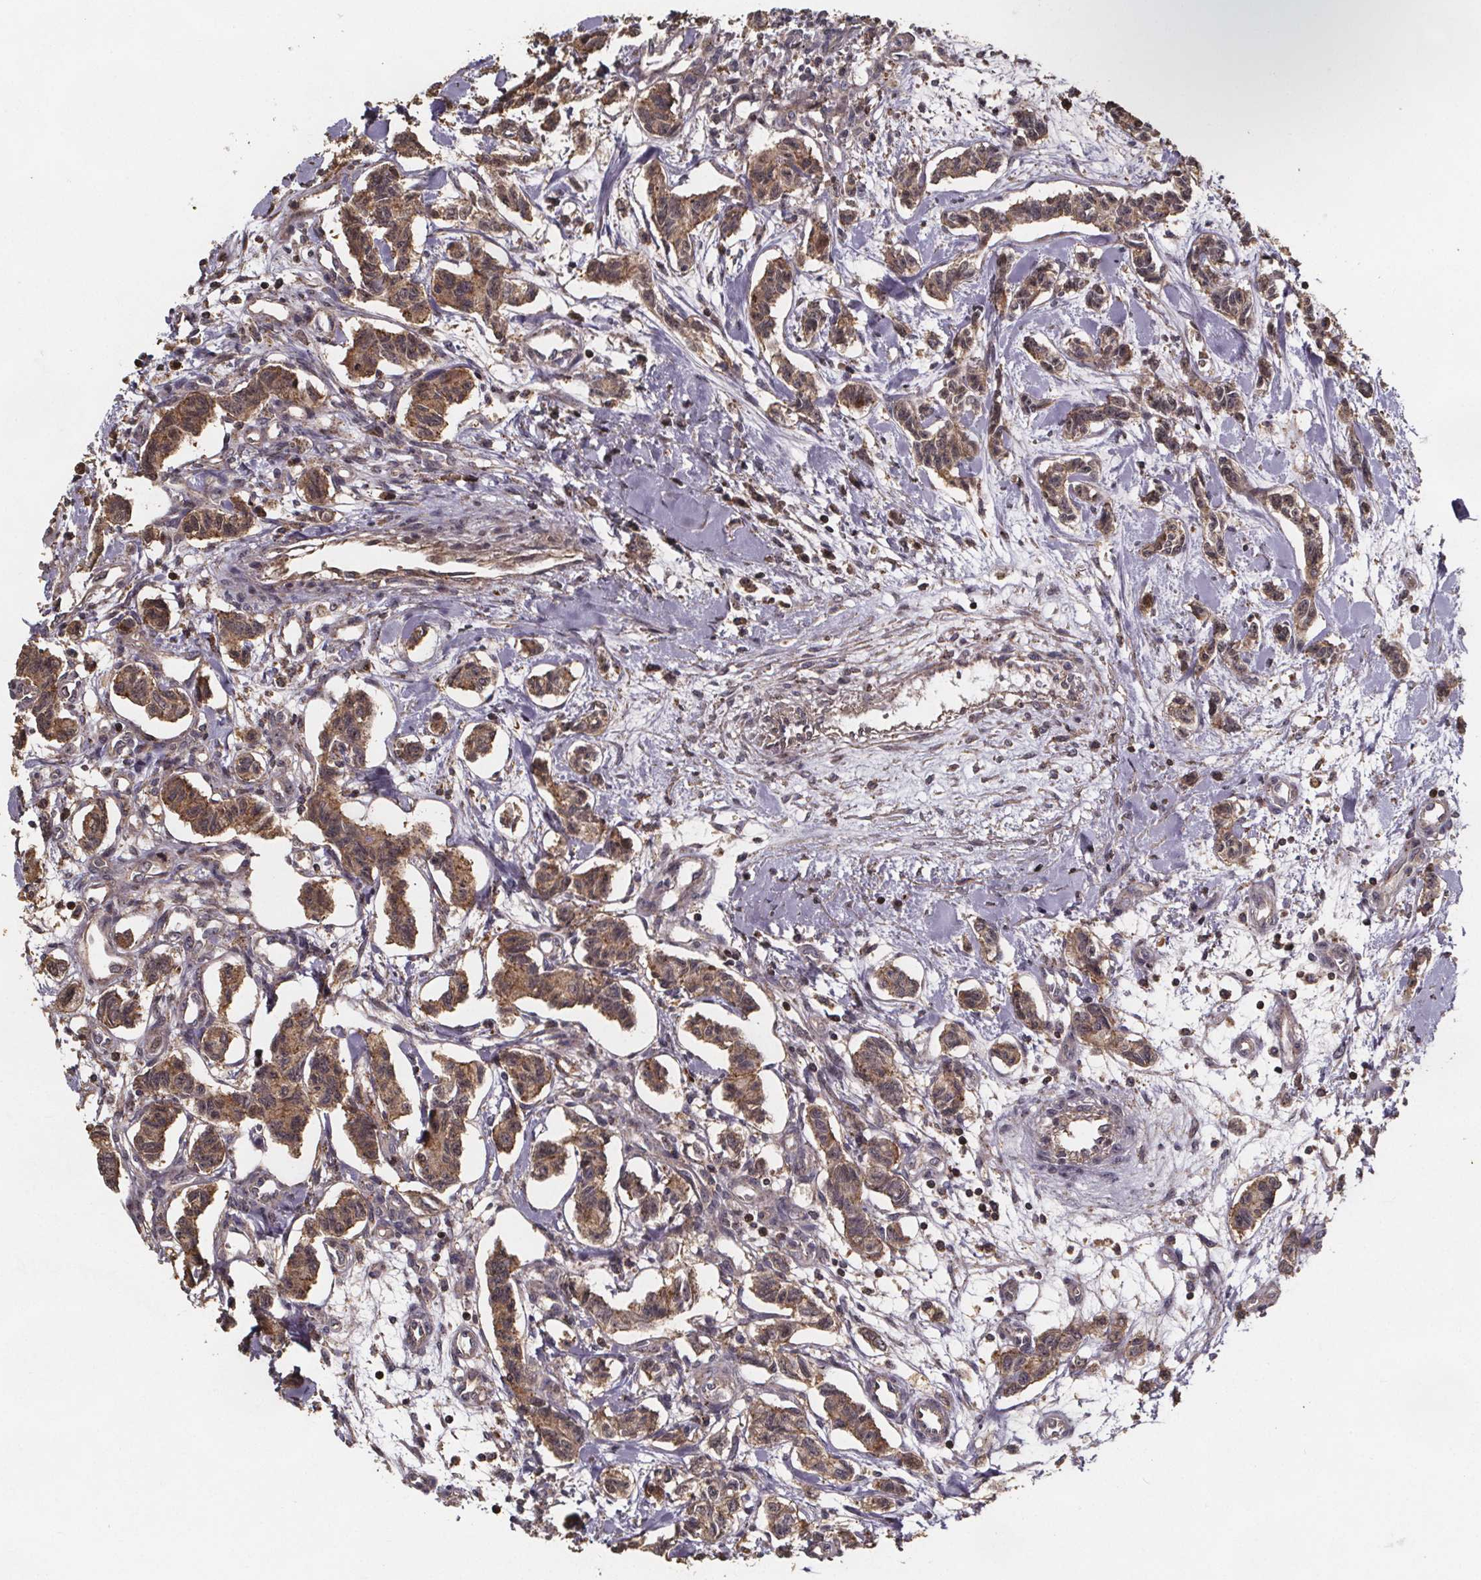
{"staining": {"intensity": "moderate", "quantity": ">75%", "location": "cytoplasmic/membranous"}, "tissue": "carcinoid", "cell_type": "Tumor cells", "image_type": "cancer", "snomed": [{"axis": "morphology", "description": "Carcinoid, malignant, NOS"}, {"axis": "topography", "description": "Kidney"}], "caption": "IHC (DAB (3,3'-diaminobenzidine)) staining of human carcinoid exhibits moderate cytoplasmic/membranous protein positivity in approximately >75% of tumor cells. The protein is shown in brown color, while the nuclei are stained blue.", "gene": "ZNF879", "patient": {"sex": "female", "age": 41}}